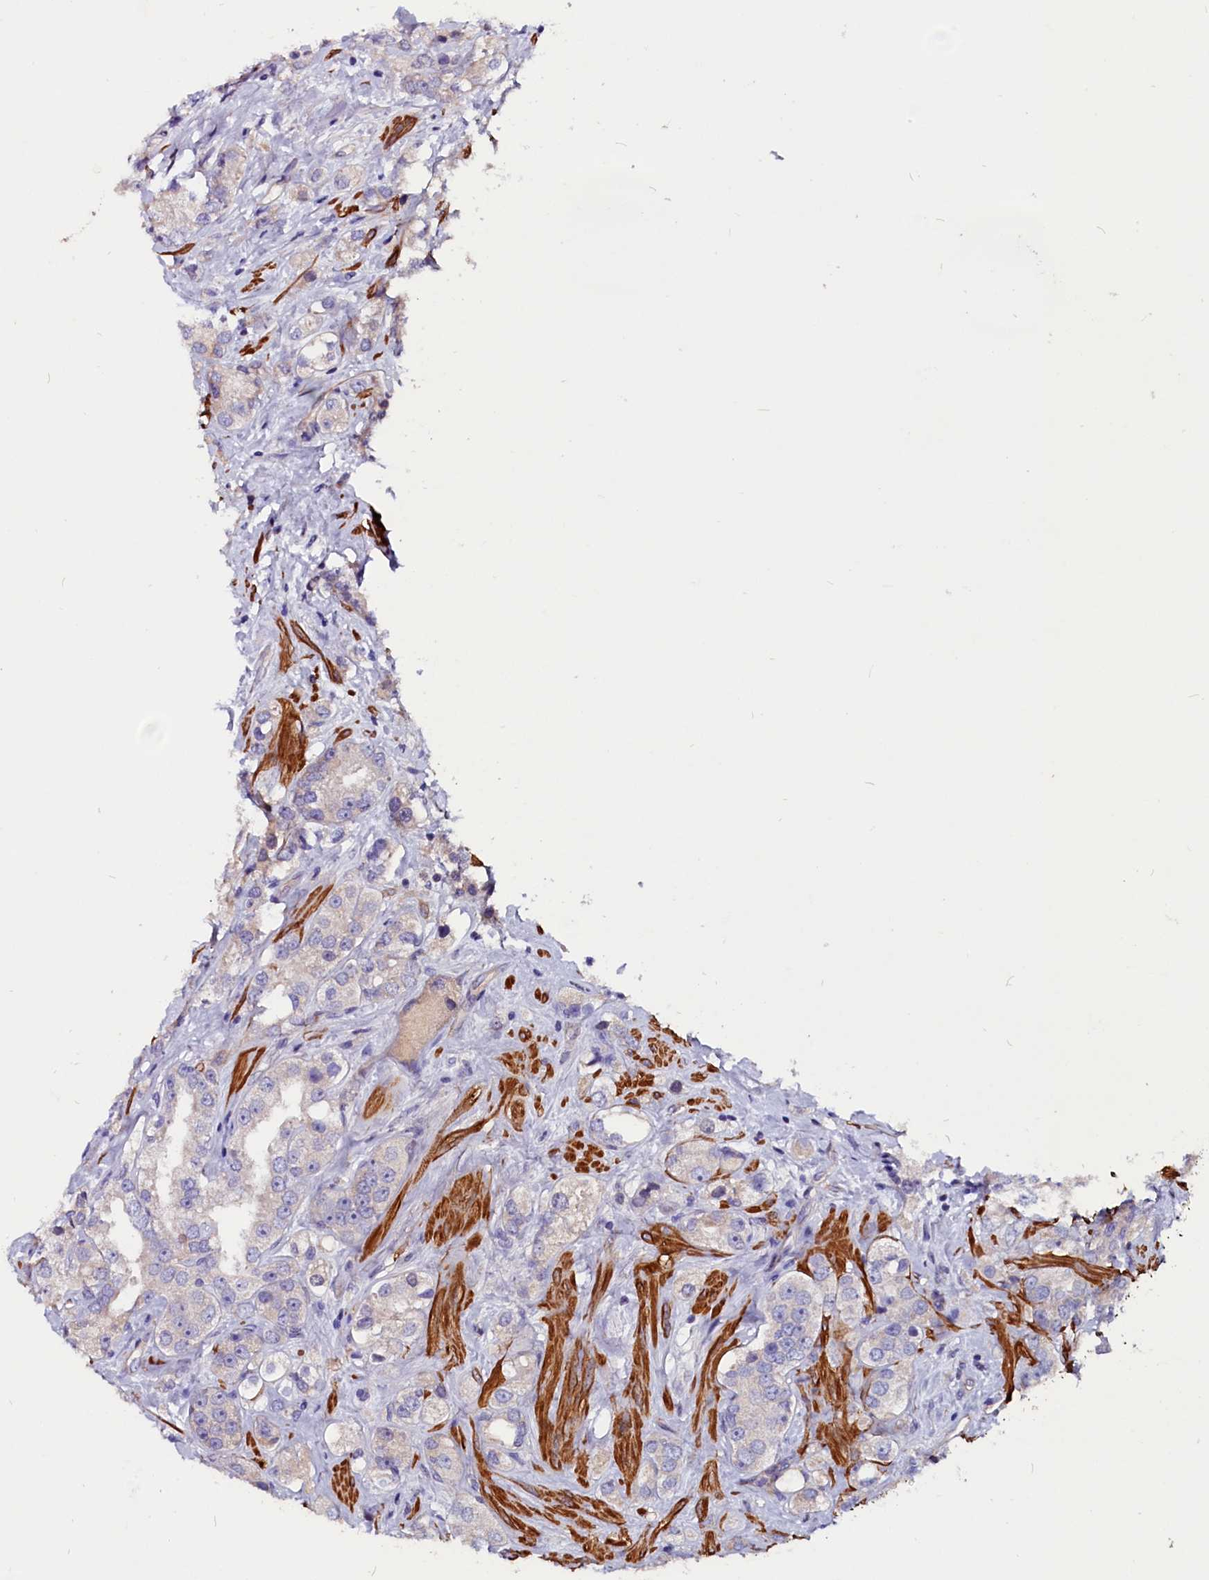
{"staining": {"intensity": "negative", "quantity": "none", "location": "none"}, "tissue": "prostate cancer", "cell_type": "Tumor cells", "image_type": "cancer", "snomed": [{"axis": "morphology", "description": "Adenocarcinoma, NOS"}, {"axis": "topography", "description": "Prostate"}], "caption": "The photomicrograph demonstrates no significant staining in tumor cells of prostate cancer.", "gene": "ZNF749", "patient": {"sex": "male", "age": 79}}